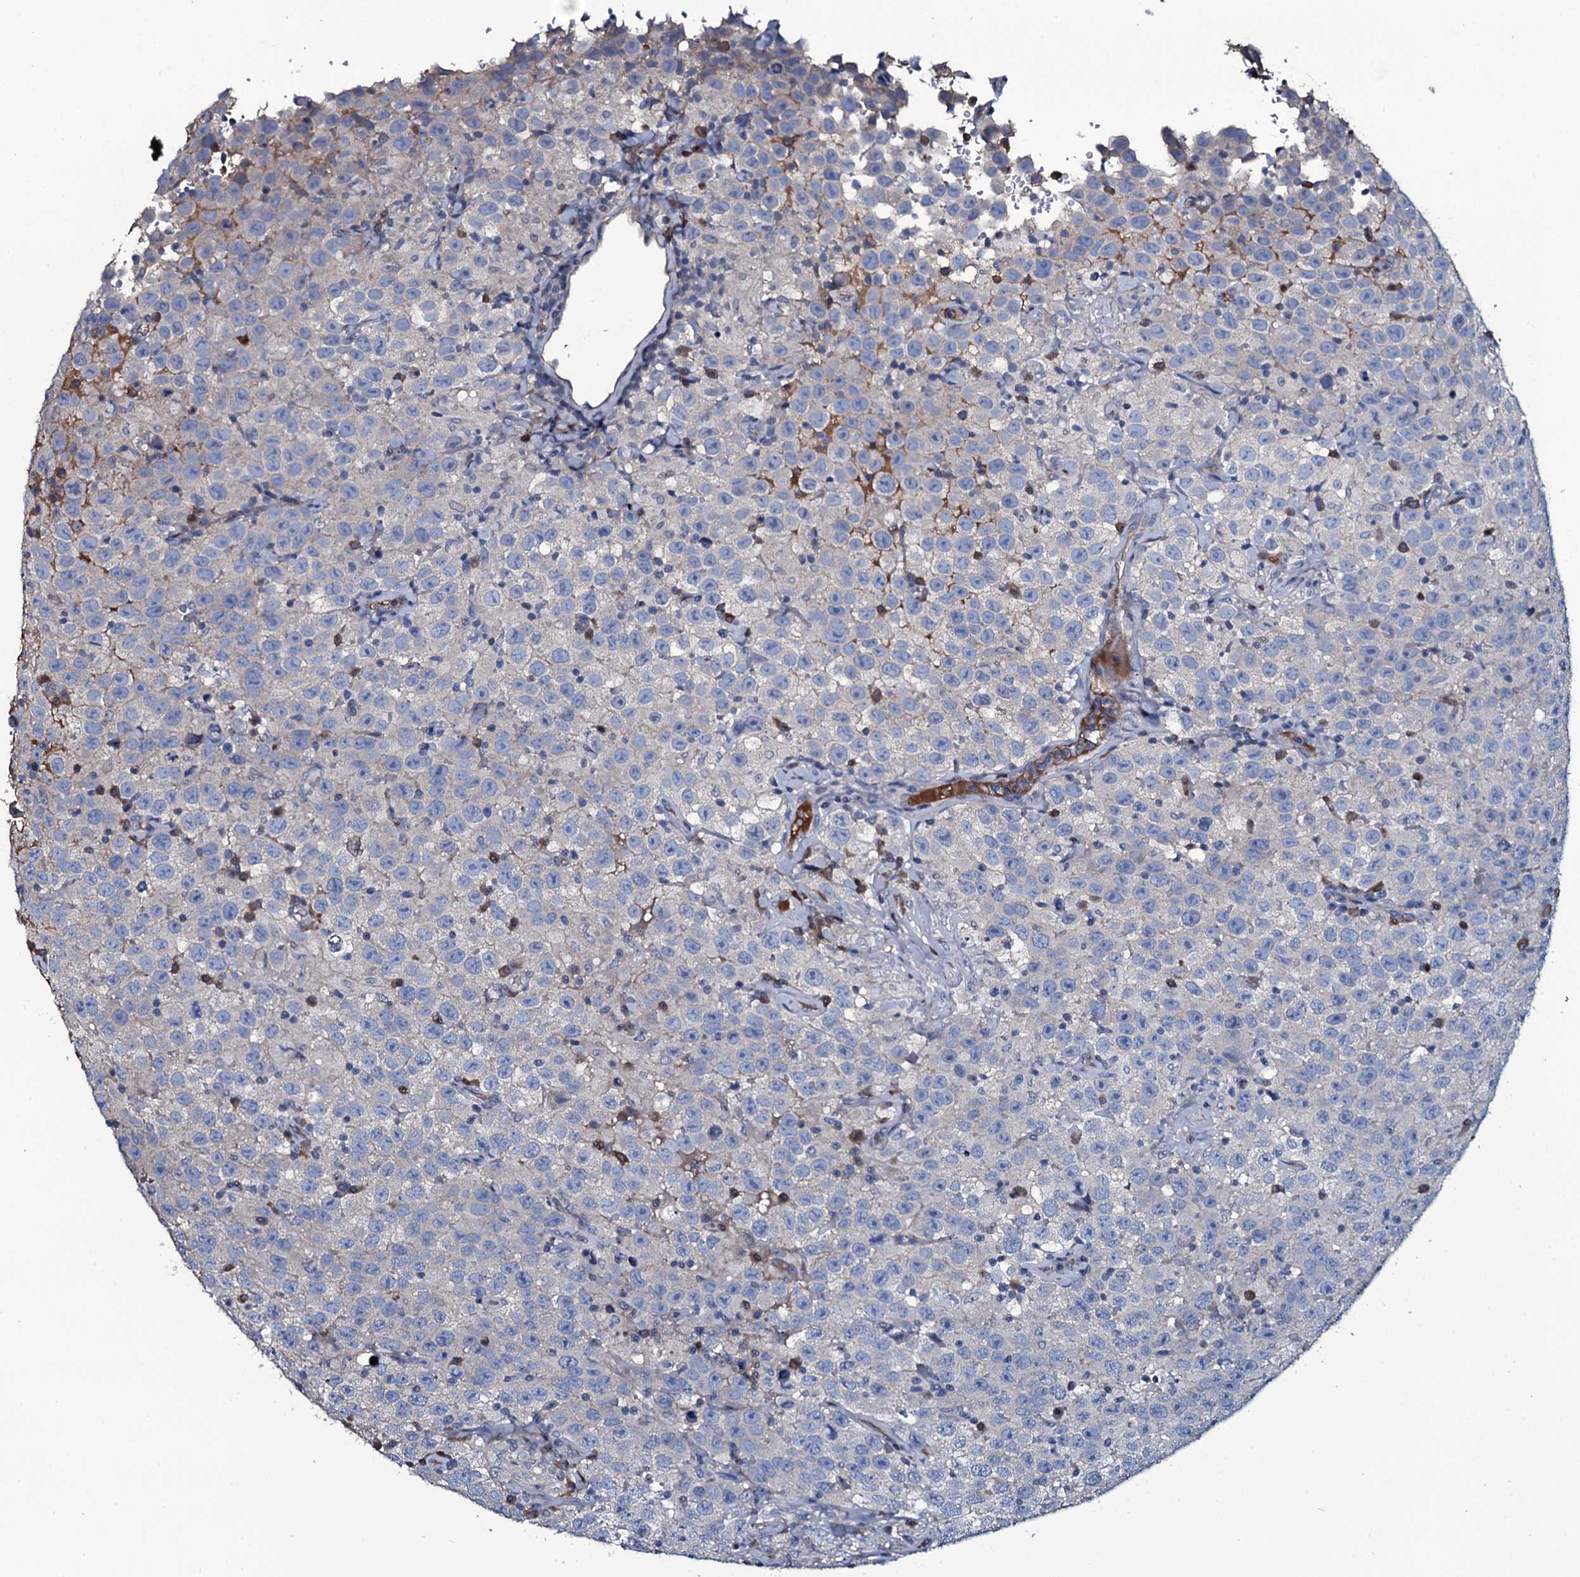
{"staining": {"intensity": "negative", "quantity": "none", "location": "none"}, "tissue": "testis cancer", "cell_type": "Tumor cells", "image_type": "cancer", "snomed": [{"axis": "morphology", "description": "Seminoma, NOS"}, {"axis": "topography", "description": "Testis"}], "caption": "Testis cancer (seminoma) stained for a protein using immunohistochemistry (IHC) shows no positivity tumor cells.", "gene": "LYG2", "patient": {"sex": "male", "age": 41}}